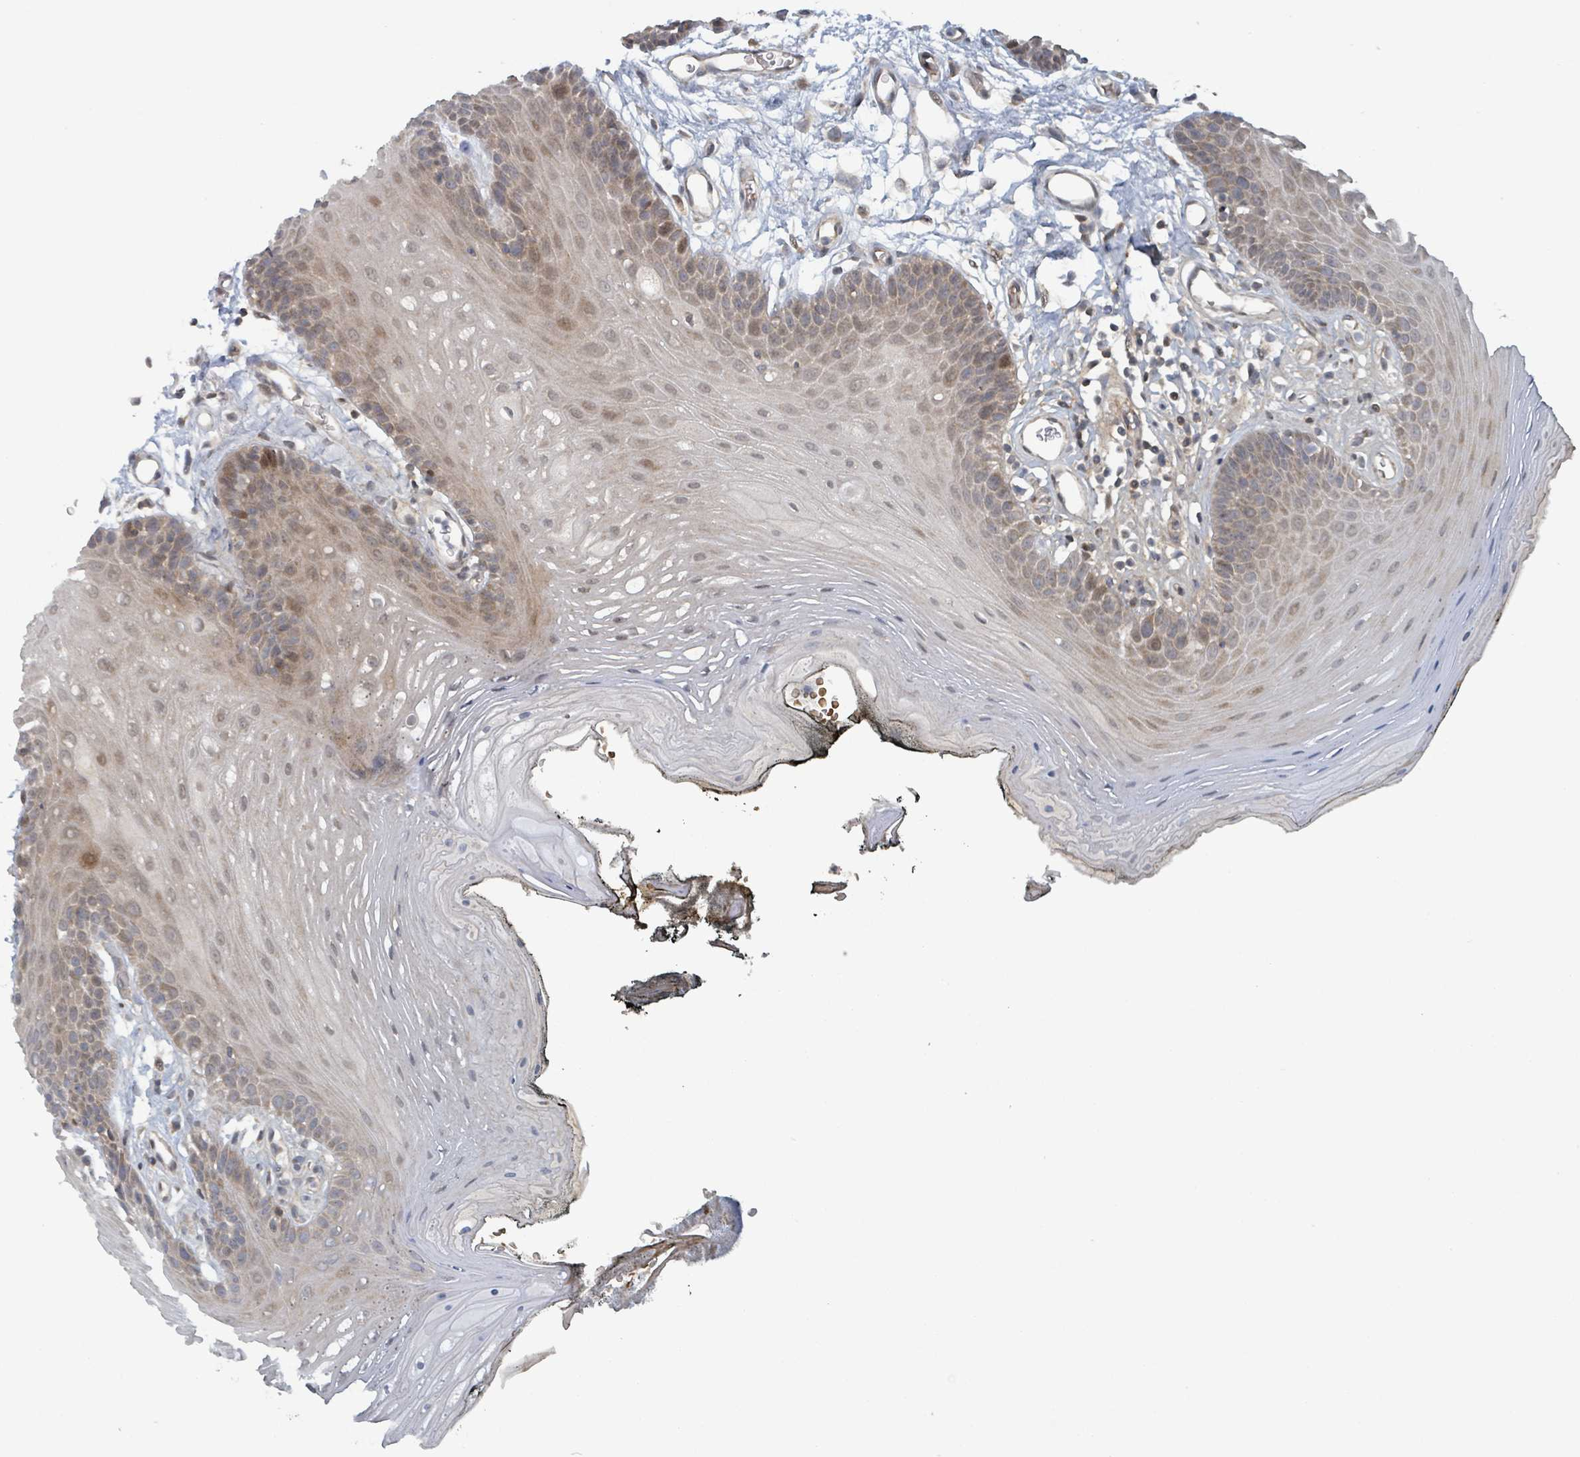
{"staining": {"intensity": "moderate", "quantity": "25%-75%", "location": "cytoplasmic/membranous,nuclear"}, "tissue": "oral mucosa", "cell_type": "Squamous epithelial cells", "image_type": "normal", "snomed": [{"axis": "morphology", "description": "Normal tissue, NOS"}, {"axis": "topography", "description": "Oral tissue"}, {"axis": "topography", "description": "Tounge, NOS"}], "caption": "Oral mucosa stained with DAB (3,3'-diaminobenzidine) immunohistochemistry (IHC) displays medium levels of moderate cytoplasmic/membranous,nuclear expression in about 25%-75% of squamous epithelial cells.", "gene": "HIVEP1", "patient": {"sex": "female", "age": 81}}